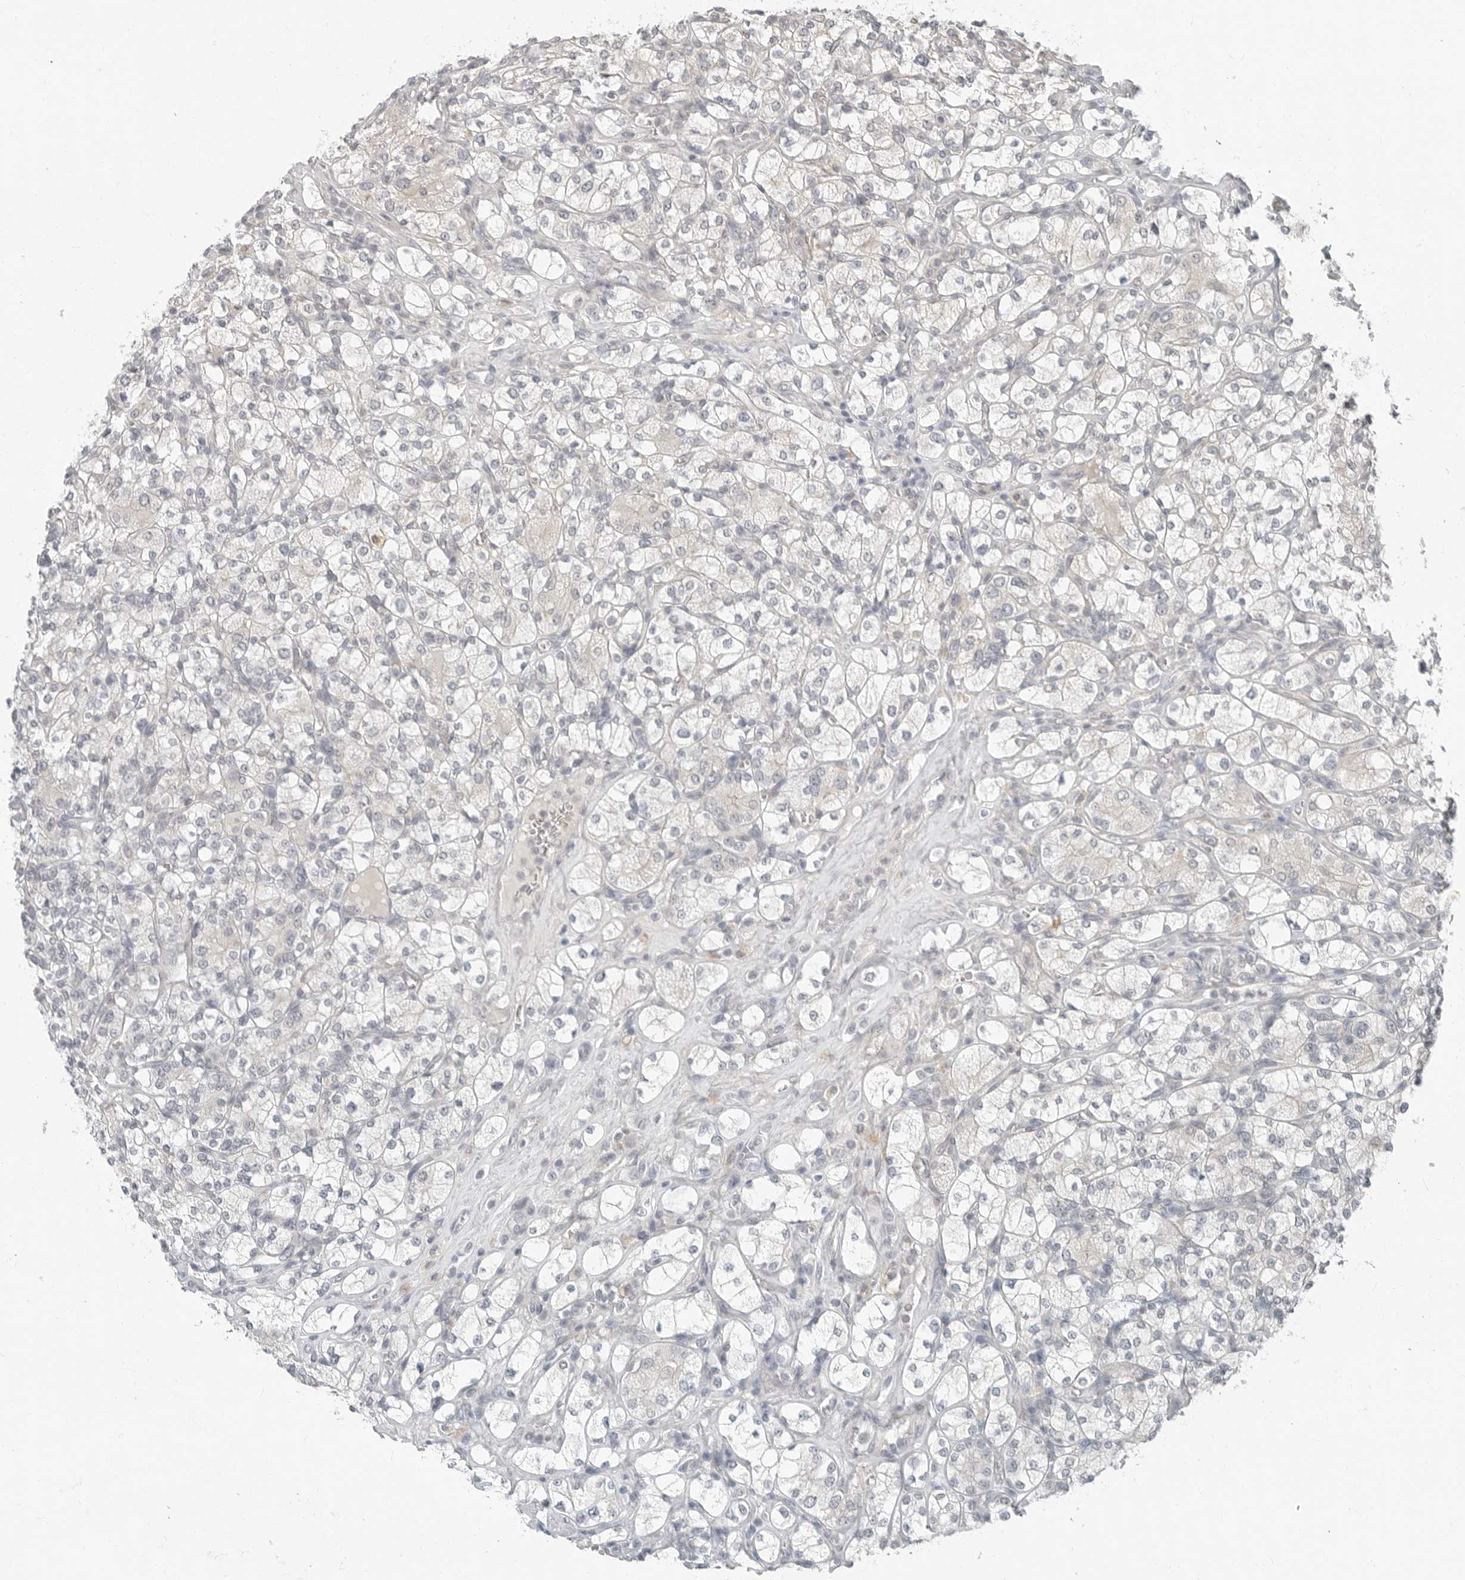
{"staining": {"intensity": "negative", "quantity": "none", "location": "none"}, "tissue": "renal cancer", "cell_type": "Tumor cells", "image_type": "cancer", "snomed": [{"axis": "morphology", "description": "Adenocarcinoma, NOS"}, {"axis": "topography", "description": "Kidney"}], "caption": "Immunohistochemical staining of renal adenocarcinoma demonstrates no significant expression in tumor cells.", "gene": "FCRLB", "patient": {"sex": "male", "age": 77}}